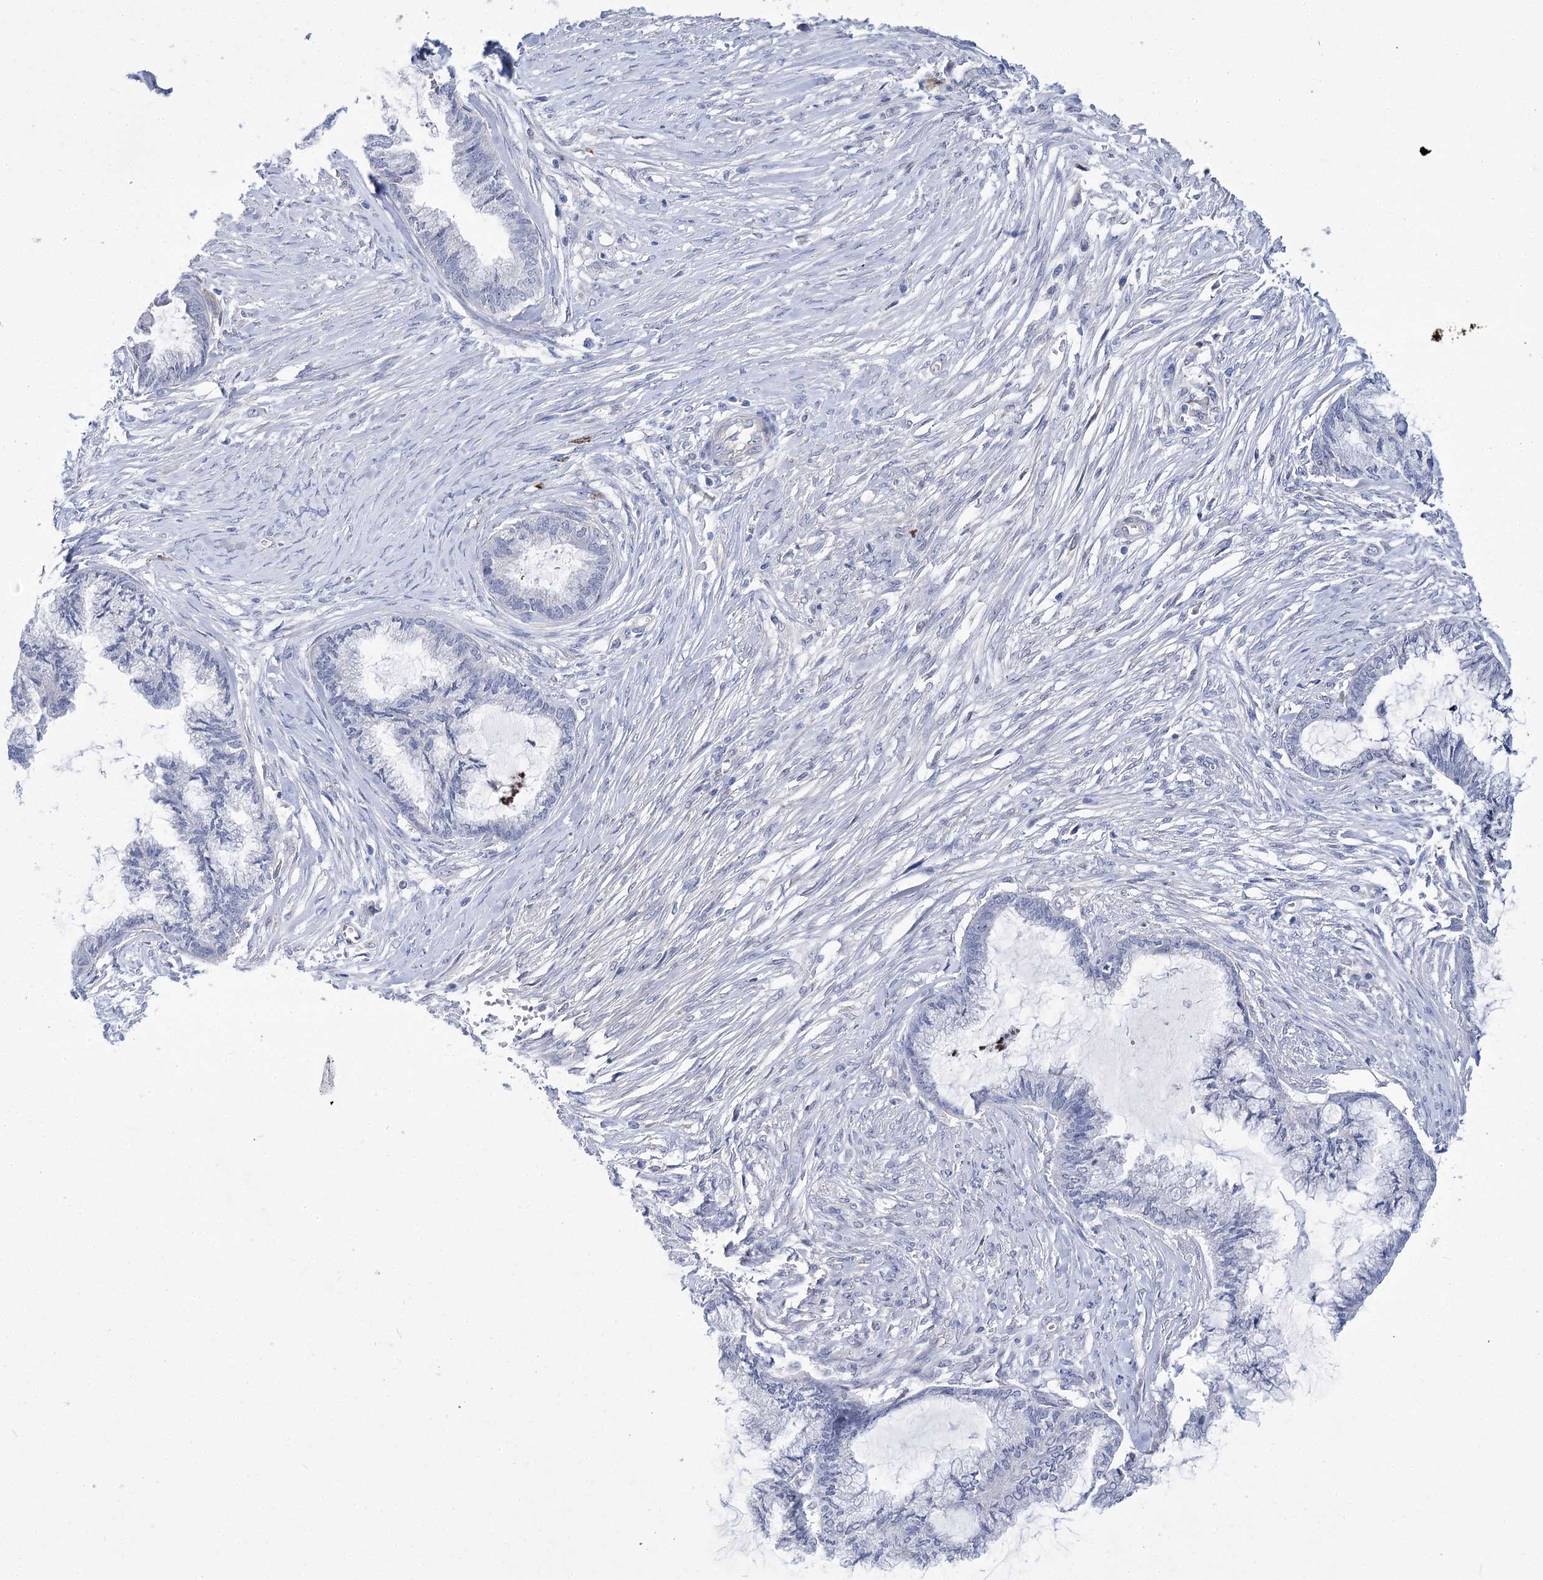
{"staining": {"intensity": "negative", "quantity": "none", "location": "none"}, "tissue": "endometrial cancer", "cell_type": "Tumor cells", "image_type": "cancer", "snomed": [{"axis": "morphology", "description": "Adenocarcinoma, NOS"}, {"axis": "topography", "description": "Endometrium"}], "caption": "An IHC image of endometrial adenocarcinoma is shown. There is no staining in tumor cells of endometrial adenocarcinoma.", "gene": "THAP6", "patient": {"sex": "female", "age": 86}}